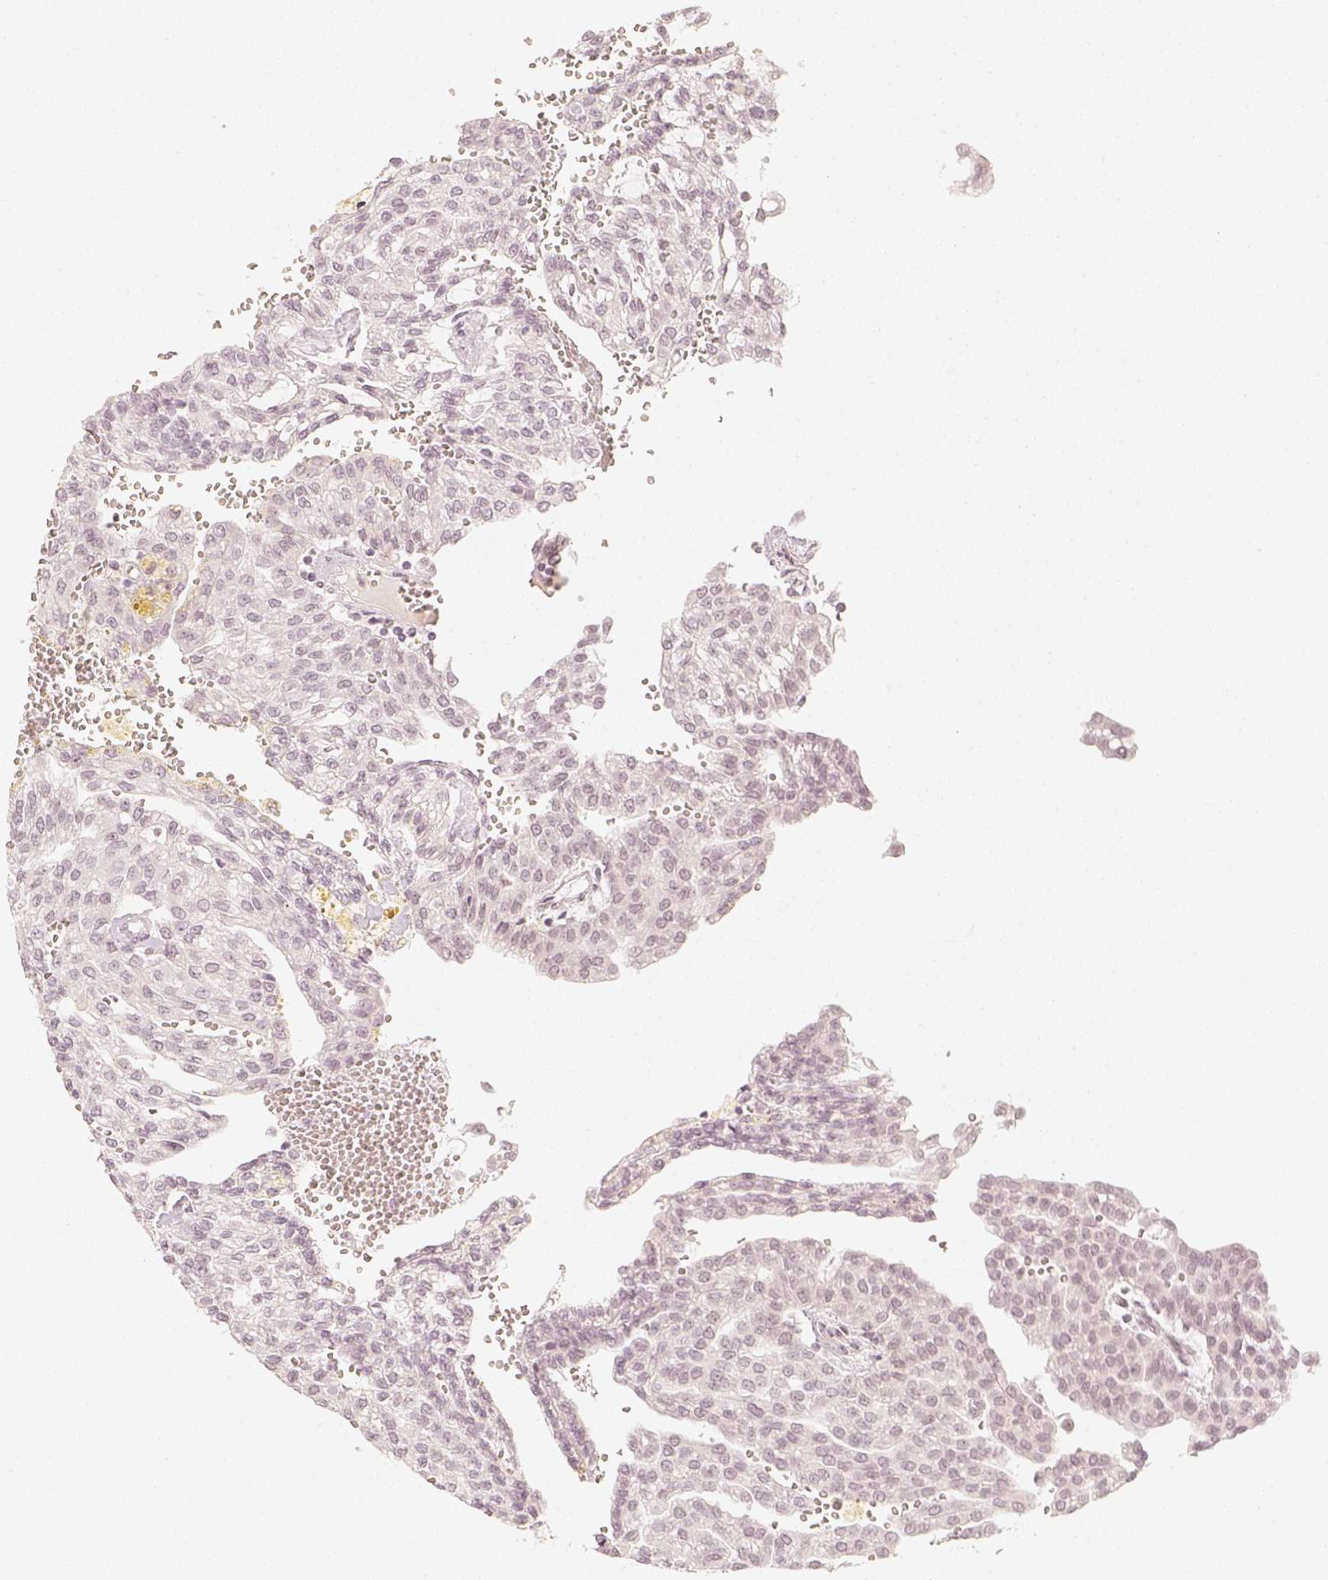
{"staining": {"intensity": "negative", "quantity": "none", "location": "none"}, "tissue": "renal cancer", "cell_type": "Tumor cells", "image_type": "cancer", "snomed": [{"axis": "morphology", "description": "Adenocarcinoma, NOS"}, {"axis": "topography", "description": "Kidney"}], "caption": "A photomicrograph of renal cancer (adenocarcinoma) stained for a protein demonstrates no brown staining in tumor cells.", "gene": "KRTAP2-1", "patient": {"sex": "male", "age": 63}}